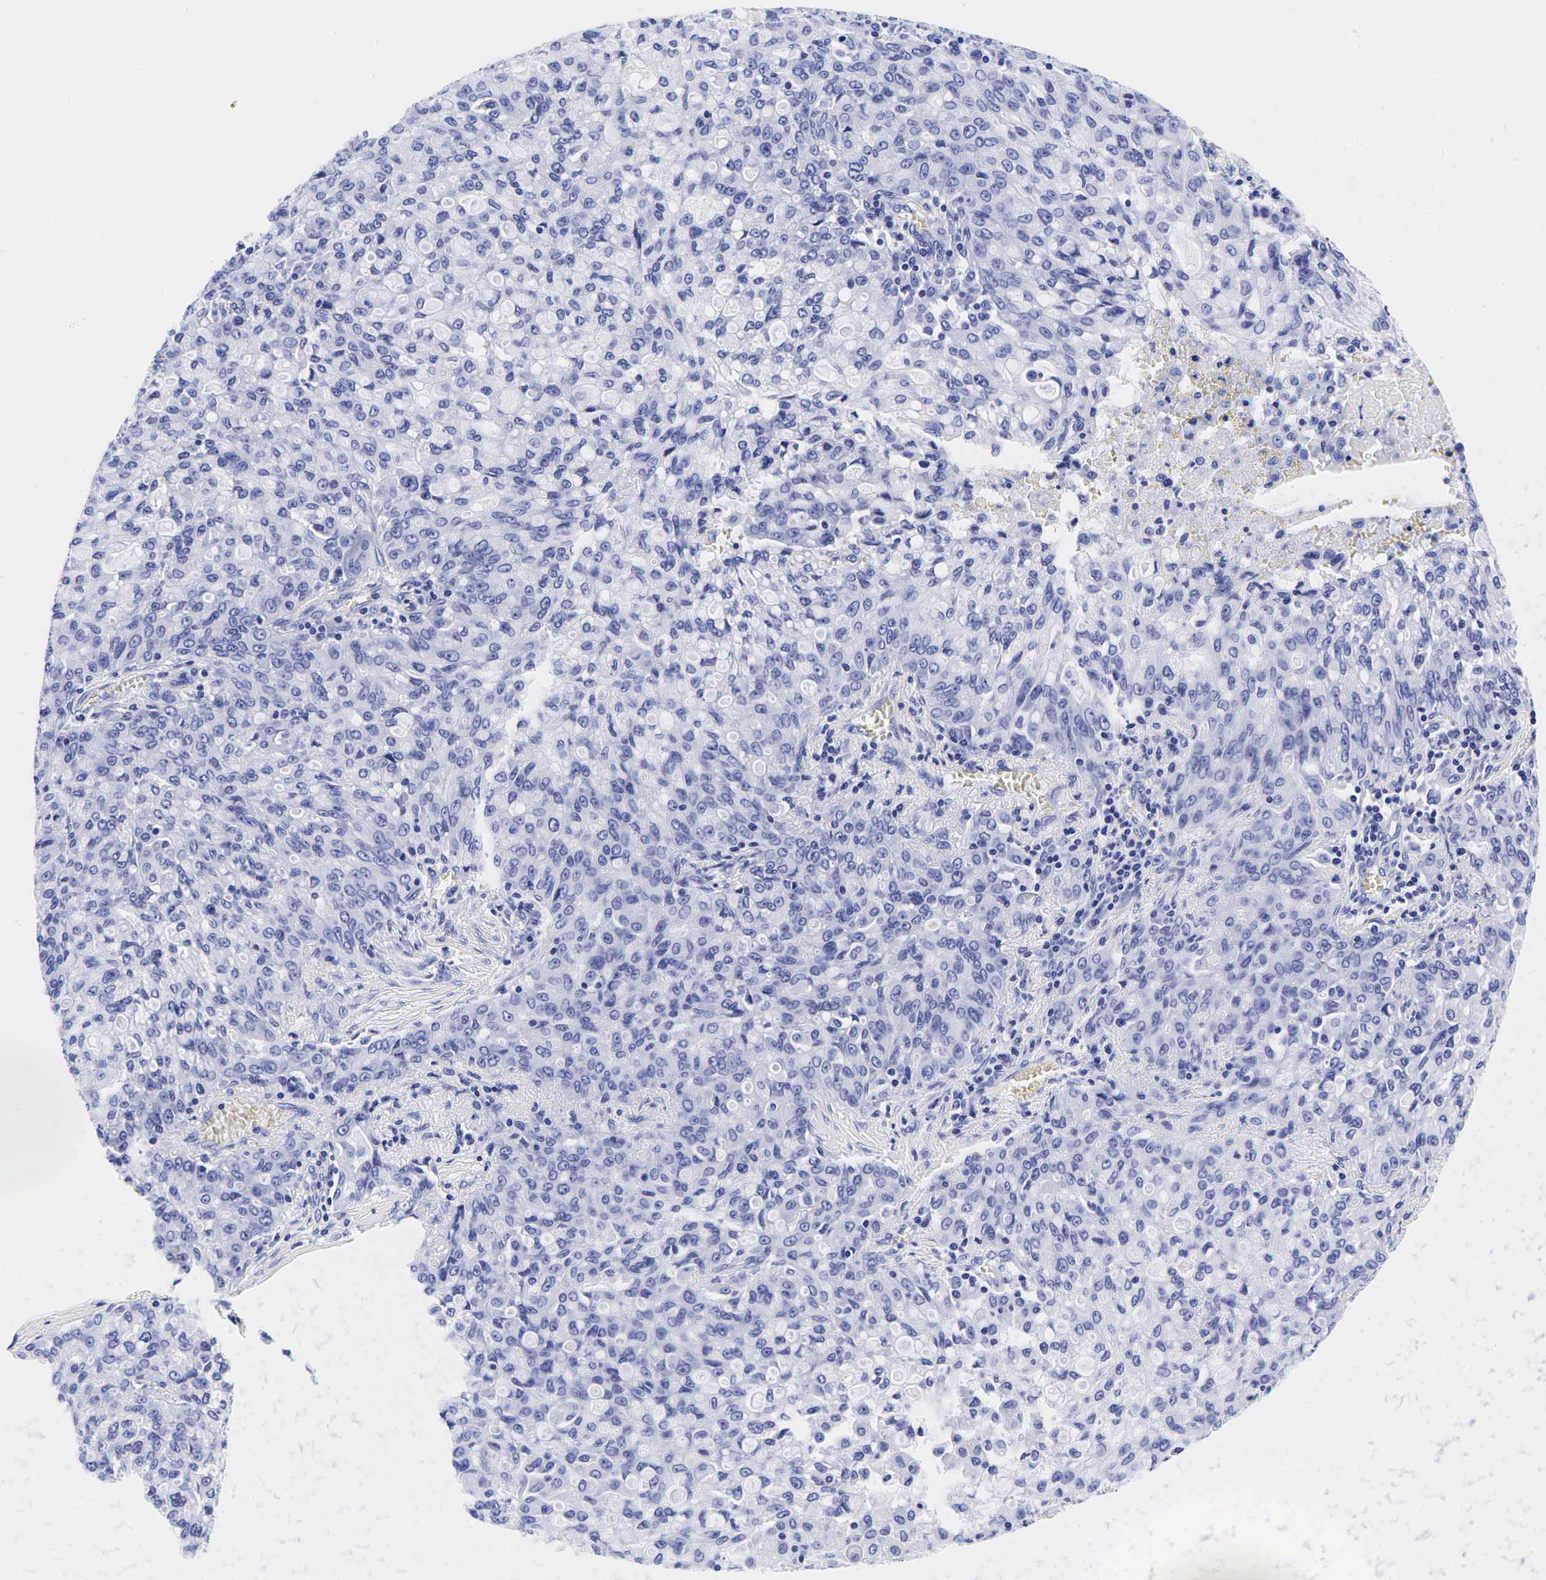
{"staining": {"intensity": "negative", "quantity": "none", "location": "none"}, "tissue": "lung cancer", "cell_type": "Tumor cells", "image_type": "cancer", "snomed": [{"axis": "morphology", "description": "Adenocarcinoma, NOS"}, {"axis": "topography", "description": "Lung"}], "caption": "Adenocarcinoma (lung) stained for a protein using immunohistochemistry exhibits no positivity tumor cells.", "gene": "GAST", "patient": {"sex": "female", "age": 44}}